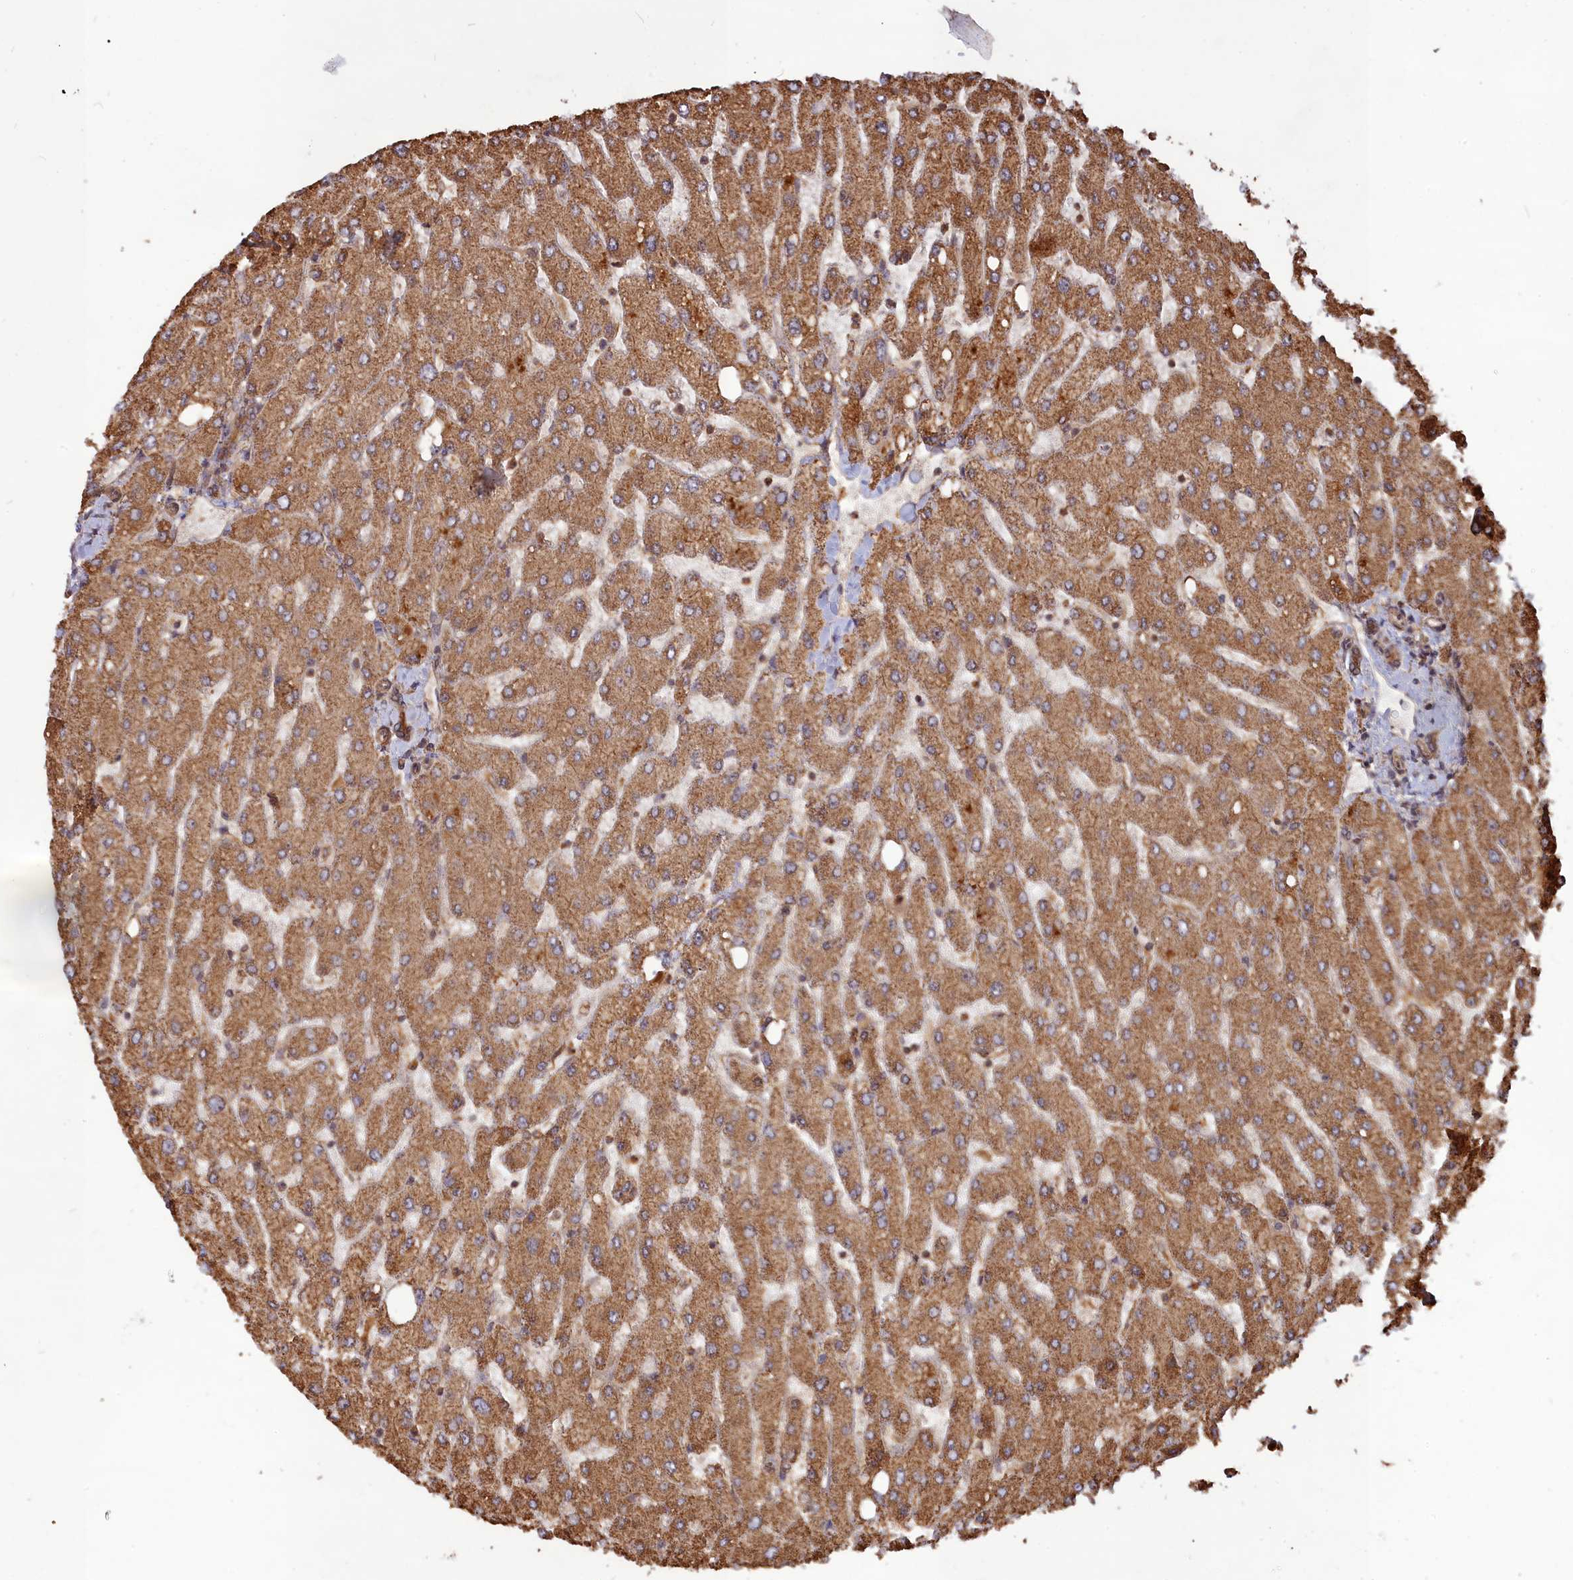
{"staining": {"intensity": "moderate", "quantity": ">75%", "location": "cytoplasmic/membranous"}, "tissue": "liver", "cell_type": "Cholangiocytes", "image_type": "normal", "snomed": [{"axis": "morphology", "description": "Normal tissue, NOS"}, {"axis": "topography", "description": "Liver"}], "caption": "A high-resolution image shows immunohistochemistry (IHC) staining of unremarkable liver, which demonstrates moderate cytoplasmic/membranous expression in approximately >75% of cholangiocytes.", "gene": "CCDC174", "patient": {"sex": "male", "age": 55}}